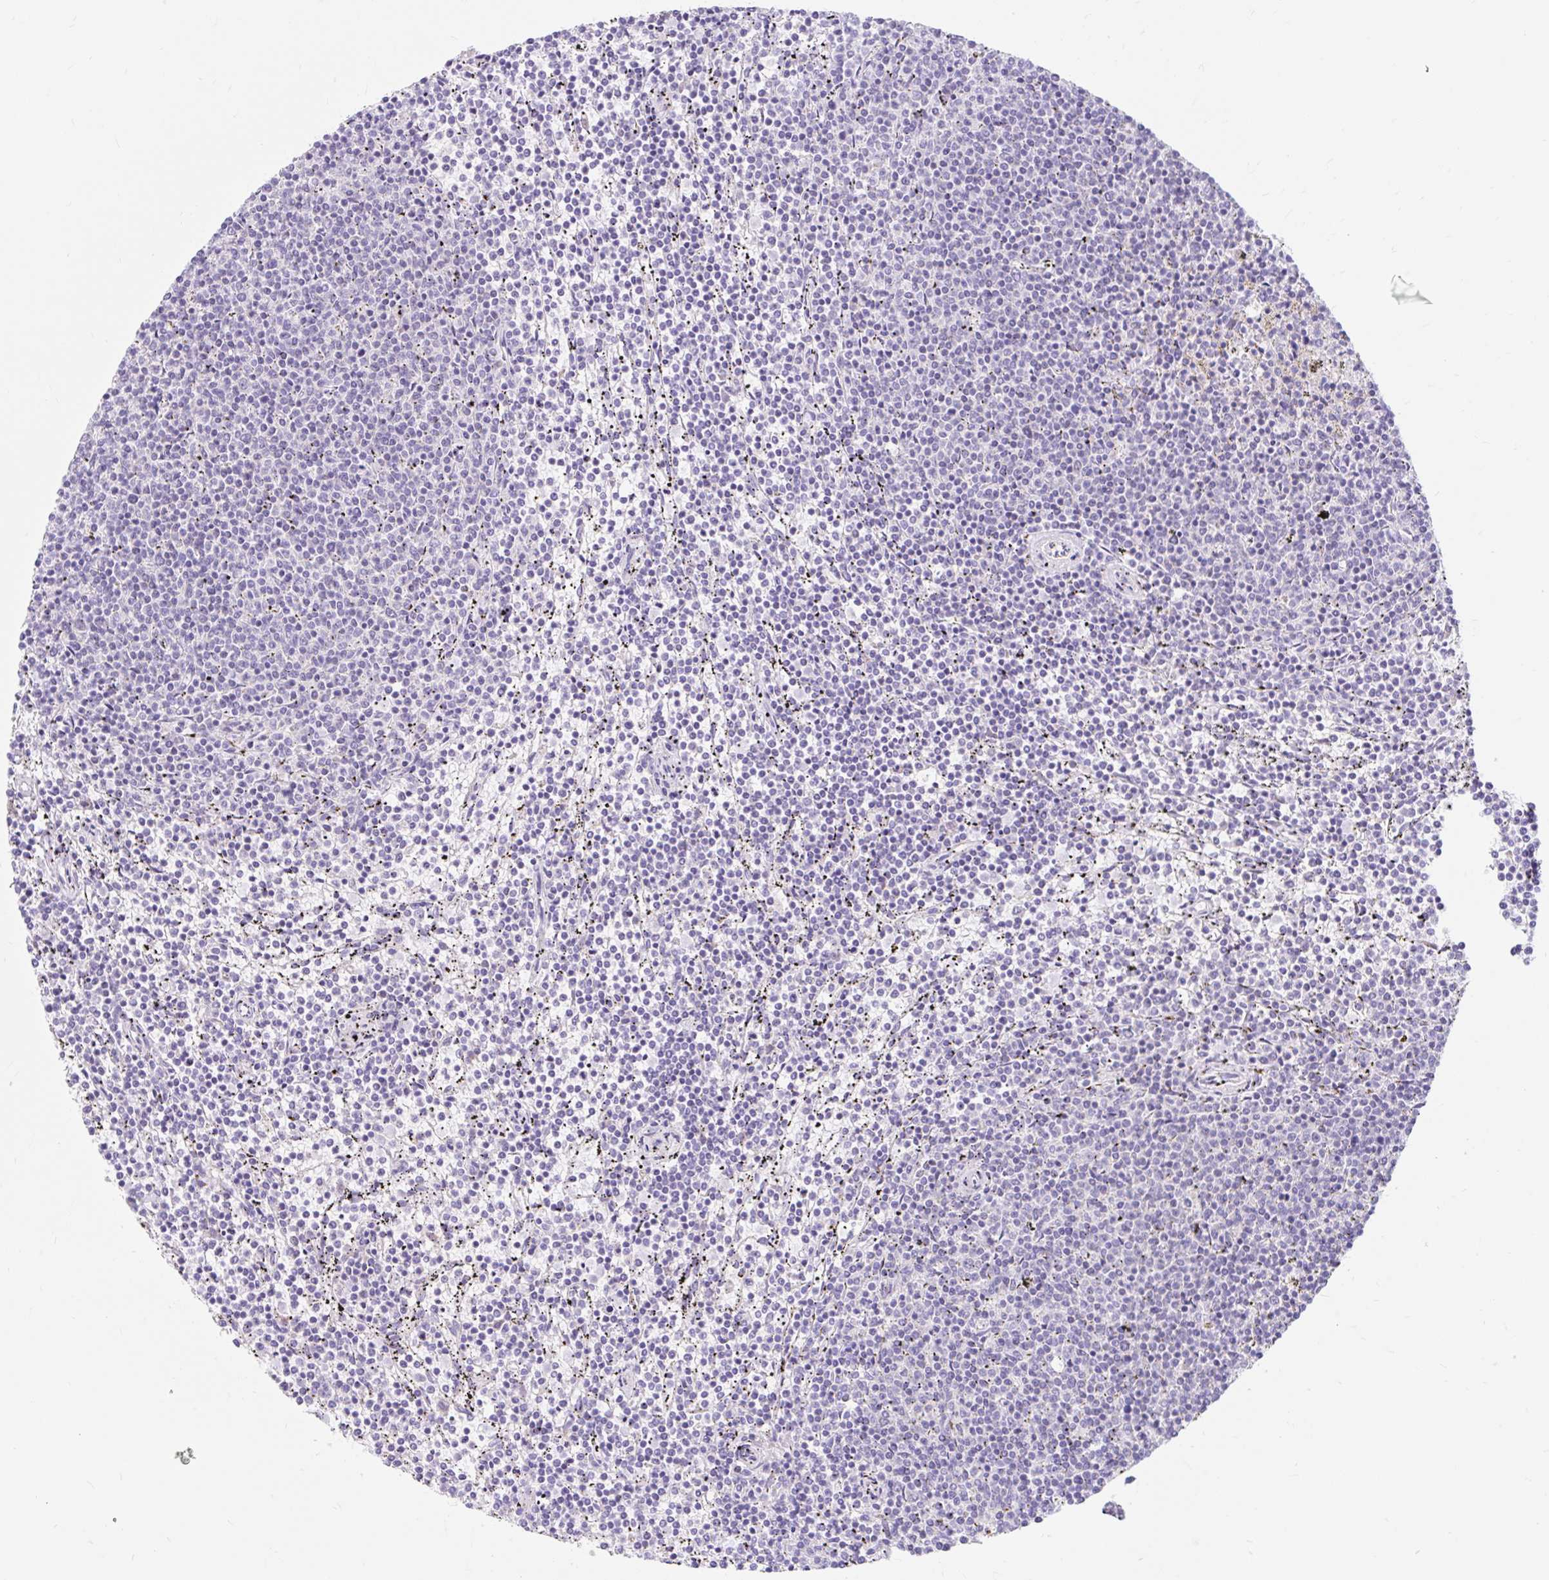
{"staining": {"intensity": "negative", "quantity": "none", "location": "none"}, "tissue": "lymphoma", "cell_type": "Tumor cells", "image_type": "cancer", "snomed": [{"axis": "morphology", "description": "Malignant lymphoma, non-Hodgkin's type, Low grade"}, {"axis": "topography", "description": "Spleen"}], "caption": "An image of lymphoma stained for a protein displays no brown staining in tumor cells. (DAB immunohistochemistry (IHC), high magnification).", "gene": "ITPK1", "patient": {"sex": "female", "age": 50}}